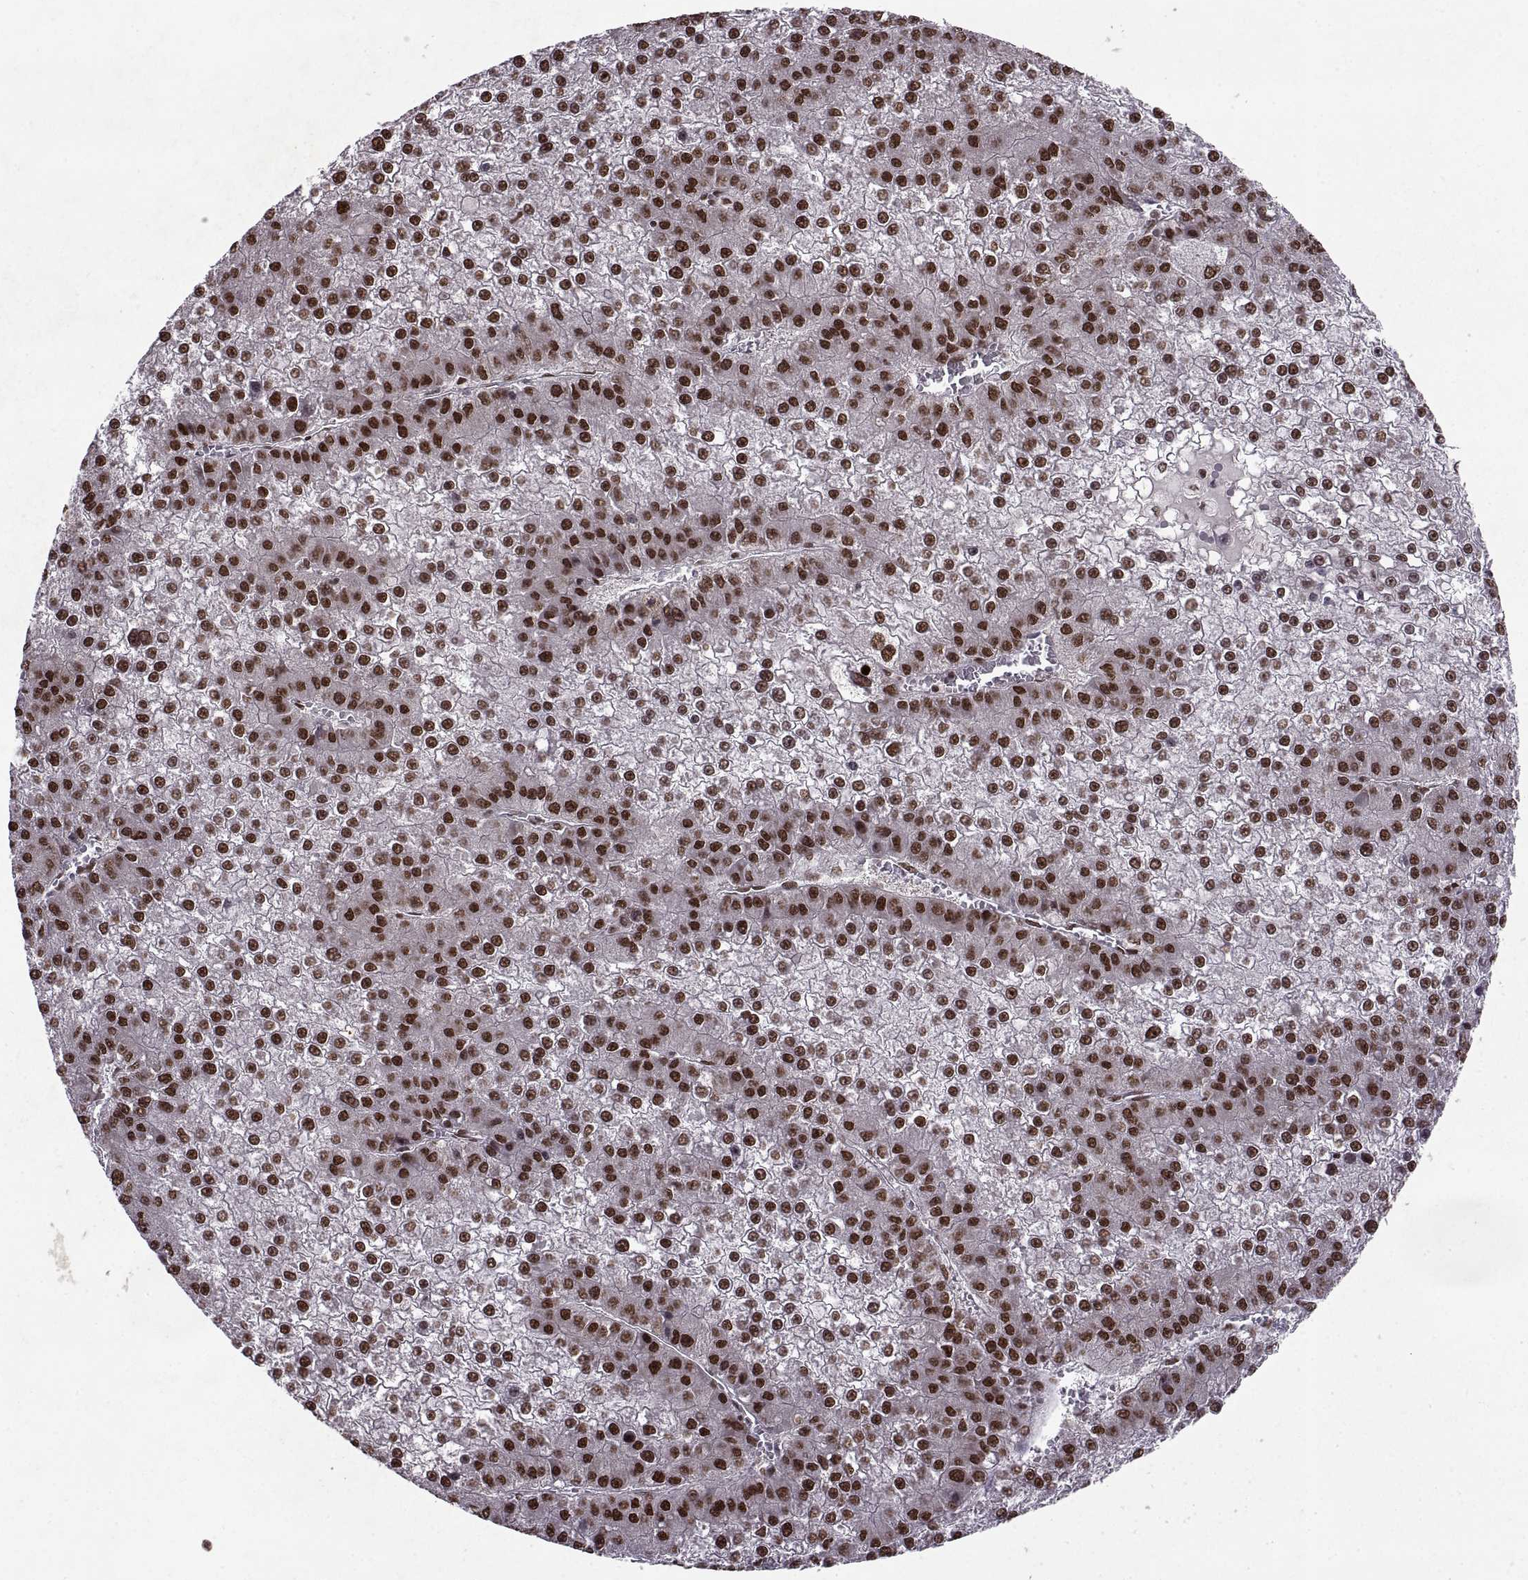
{"staining": {"intensity": "strong", "quantity": ">75%", "location": "nuclear"}, "tissue": "liver cancer", "cell_type": "Tumor cells", "image_type": "cancer", "snomed": [{"axis": "morphology", "description": "Carcinoma, Hepatocellular, NOS"}, {"axis": "topography", "description": "Liver"}], "caption": "Liver cancer (hepatocellular carcinoma) stained with IHC shows strong nuclear positivity in about >75% of tumor cells.", "gene": "MT1E", "patient": {"sex": "female", "age": 73}}